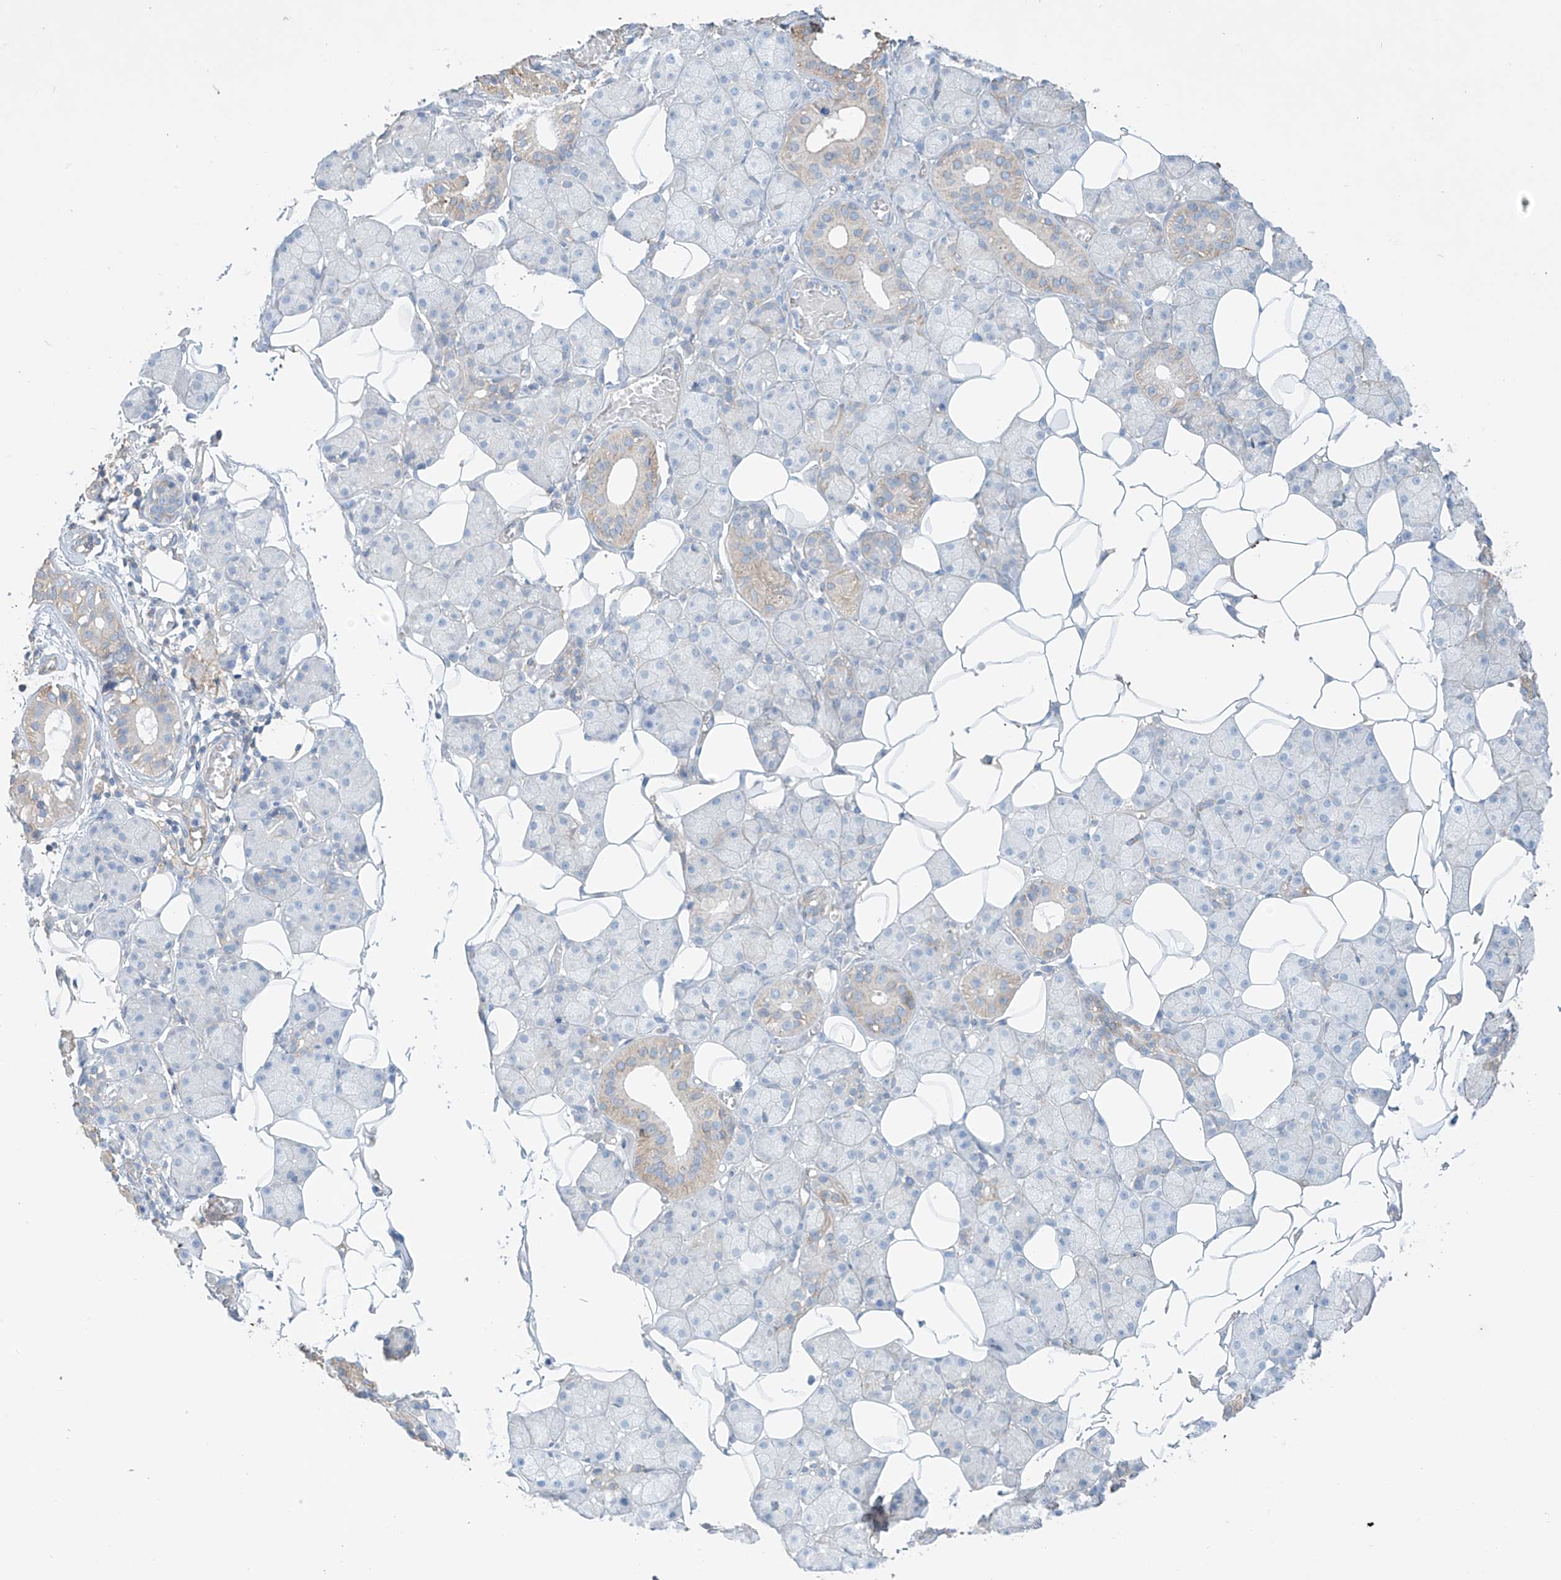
{"staining": {"intensity": "moderate", "quantity": "<25%", "location": "cytoplasmic/membranous"}, "tissue": "salivary gland", "cell_type": "Glandular cells", "image_type": "normal", "snomed": [{"axis": "morphology", "description": "Normal tissue, NOS"}, {"axis": "topography", "description": "Salivary gland"}], "caption": "Immunohistochemistry (DAB) staining of normal human salivary gland exhibits moderate cytoplasmic/membranous protein staining in about <25% of glandular cells.", "gene": "ZNF846", "patient": {"sex": "female", "age": 33}}